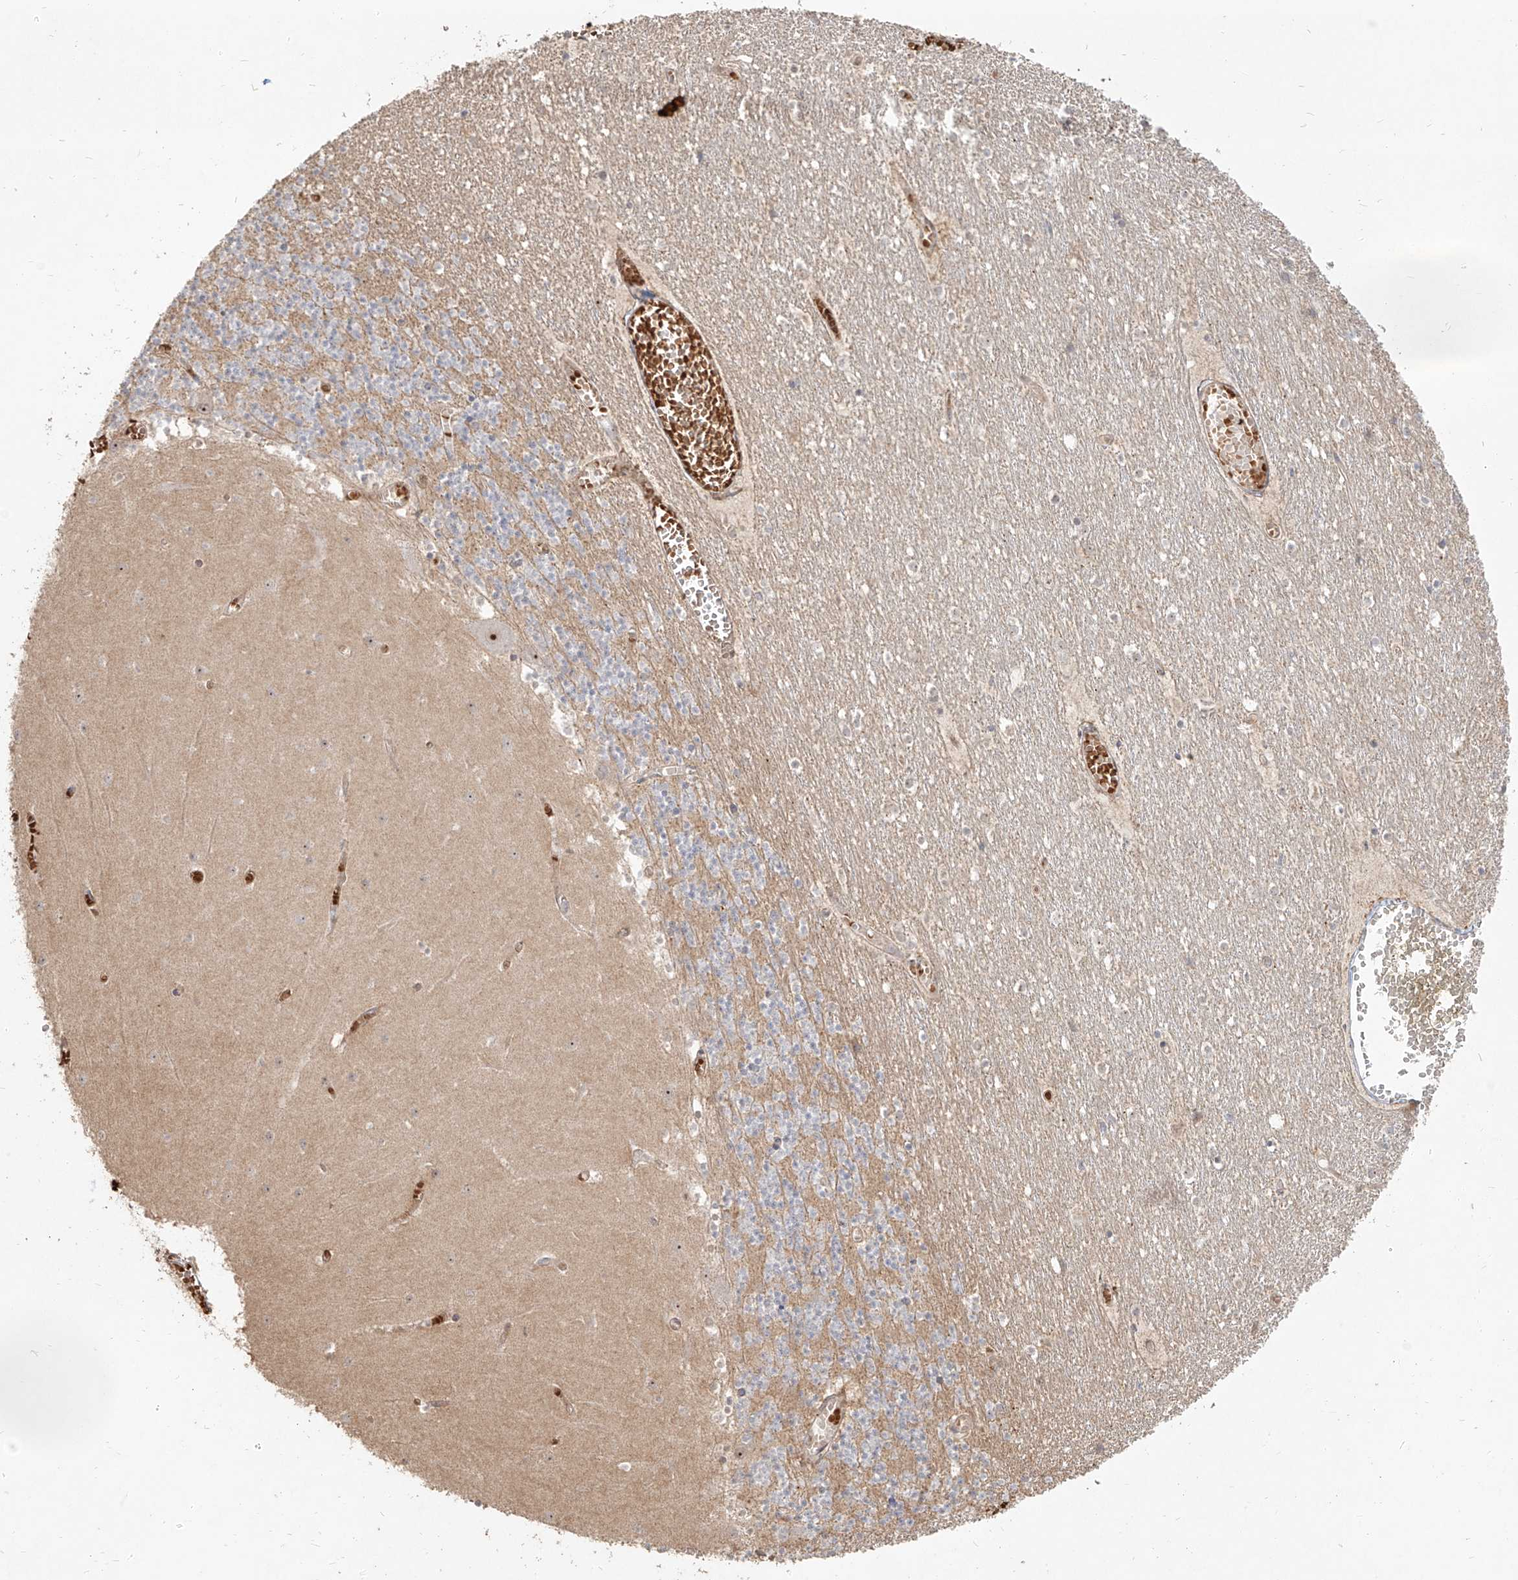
{"staining": {"intensity": "moderate", "quantity": "25%-75%", "location": "cytoplasmic/membranous"}, "tissue": "cerebellum", "cell_type": "Cells in granular layer", "image_type": "normal", "snomed": [{"axis": "morphology", "description": "Normal tissue, NOS"}, {"axis": "topography", "description": "Cerebellum"}], "caption": "About 25%-75% of cells in granular layer in benign human cerebellum reveal moderate cytoplasmic/membranous protein positivity as visualized by brown immunohistochemical staining.", "gene": "BYSL", "patient": {"sex": "female", "age": 28}}